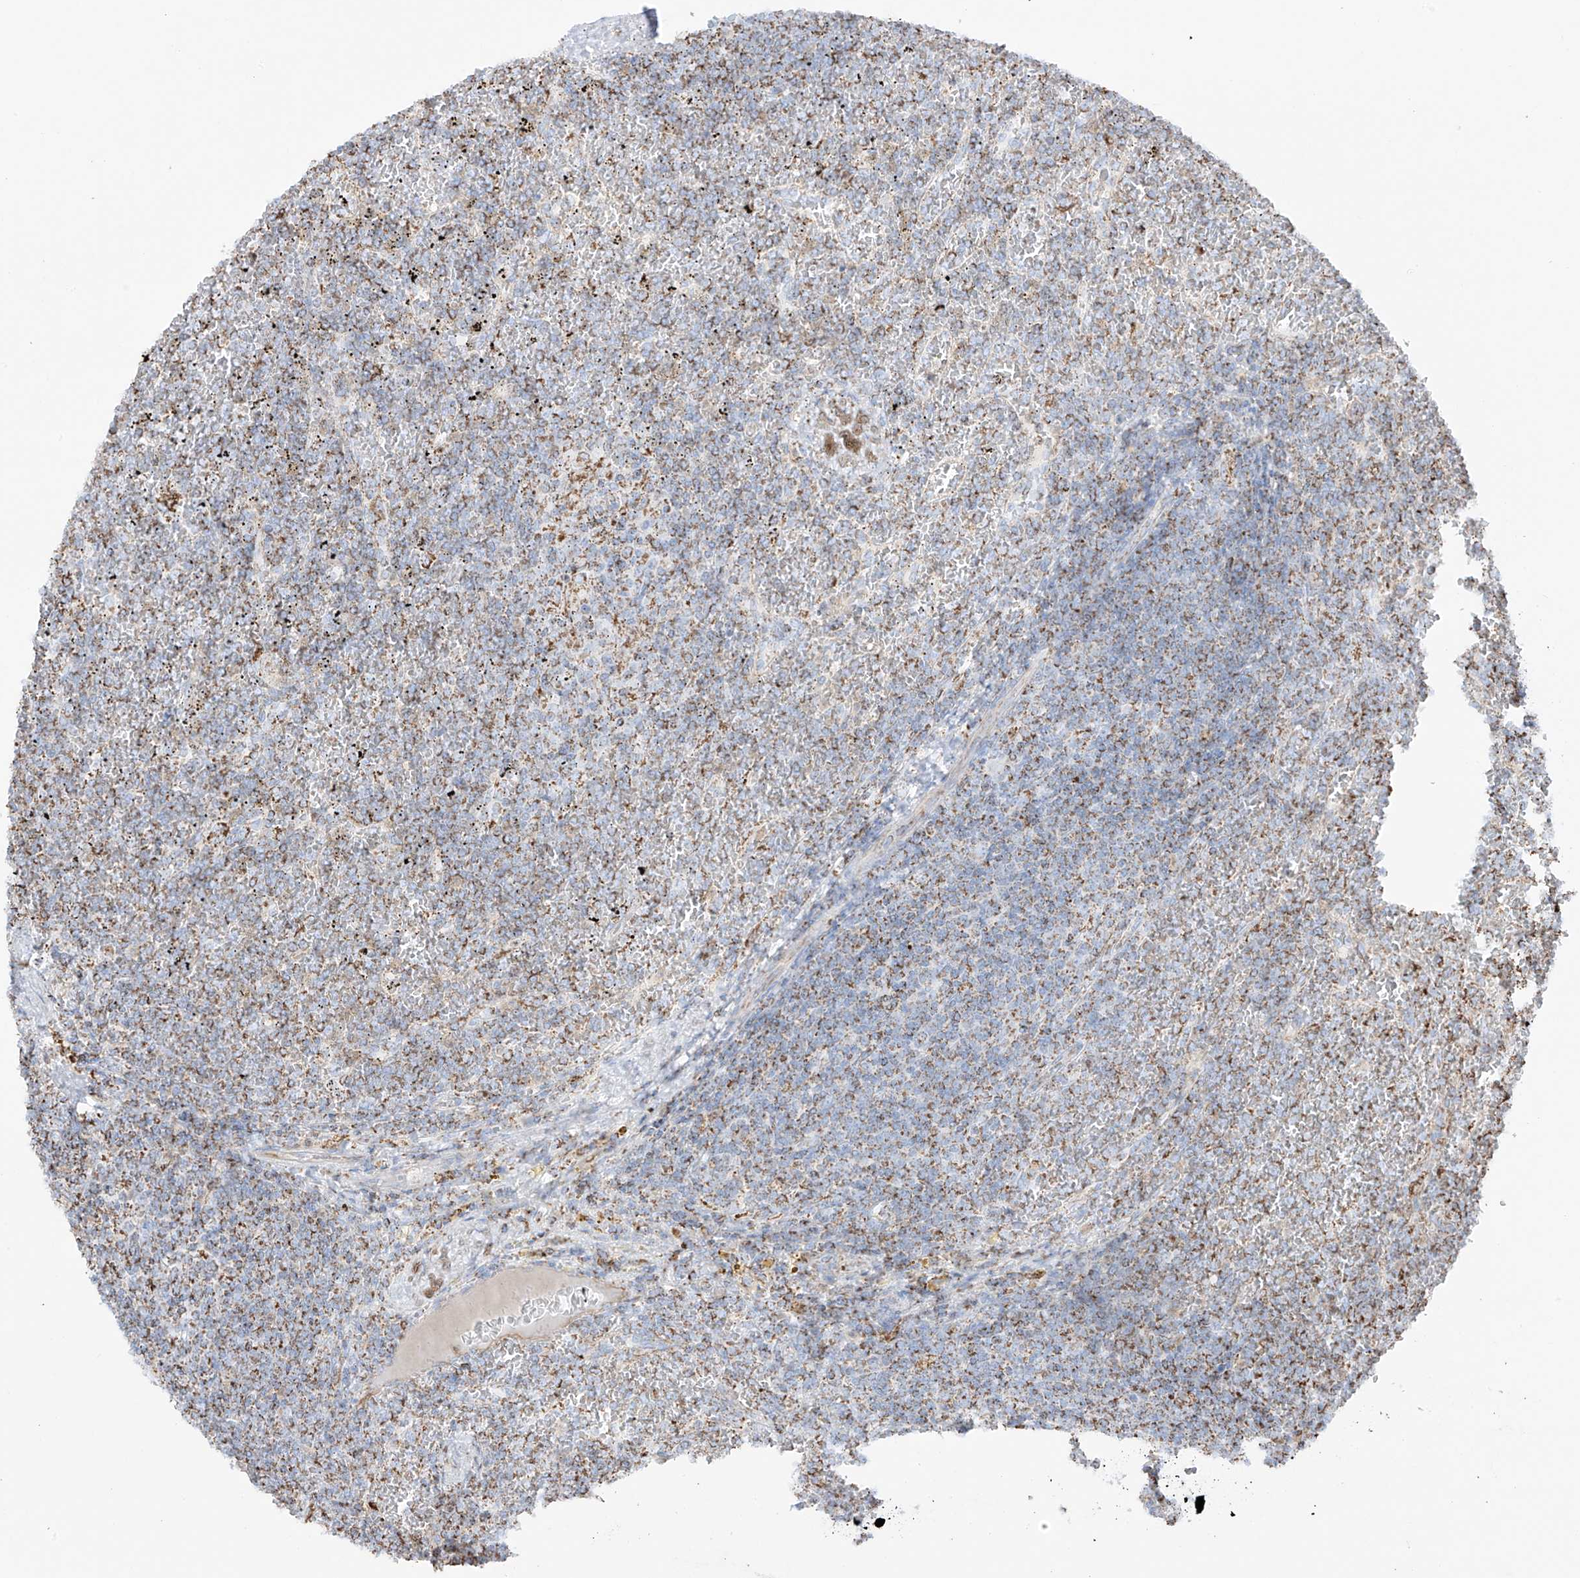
{"staining": {"intensity": "moderate", "quantity": ">75%", "location": "cytoplasmic/membranous"}, "tissue": "lymphoma", "cell_type": "Tumor cells", "image_type": "cancer", "snomed": [{"axis": "morphology", "description": "Malignant lymphoma, non-Hodgkin's type, Low grade"}, {"axis": "topography", "description": "Spleen"}], "caption": "Immunohistochemistry (IHC) of human lymphoma reveals medium levels of moderate cytoplasmic/membranous staining in about >75% of tumor cells.", "gene": "XKR3", "patient": {"sex": "female", "age": 19}}